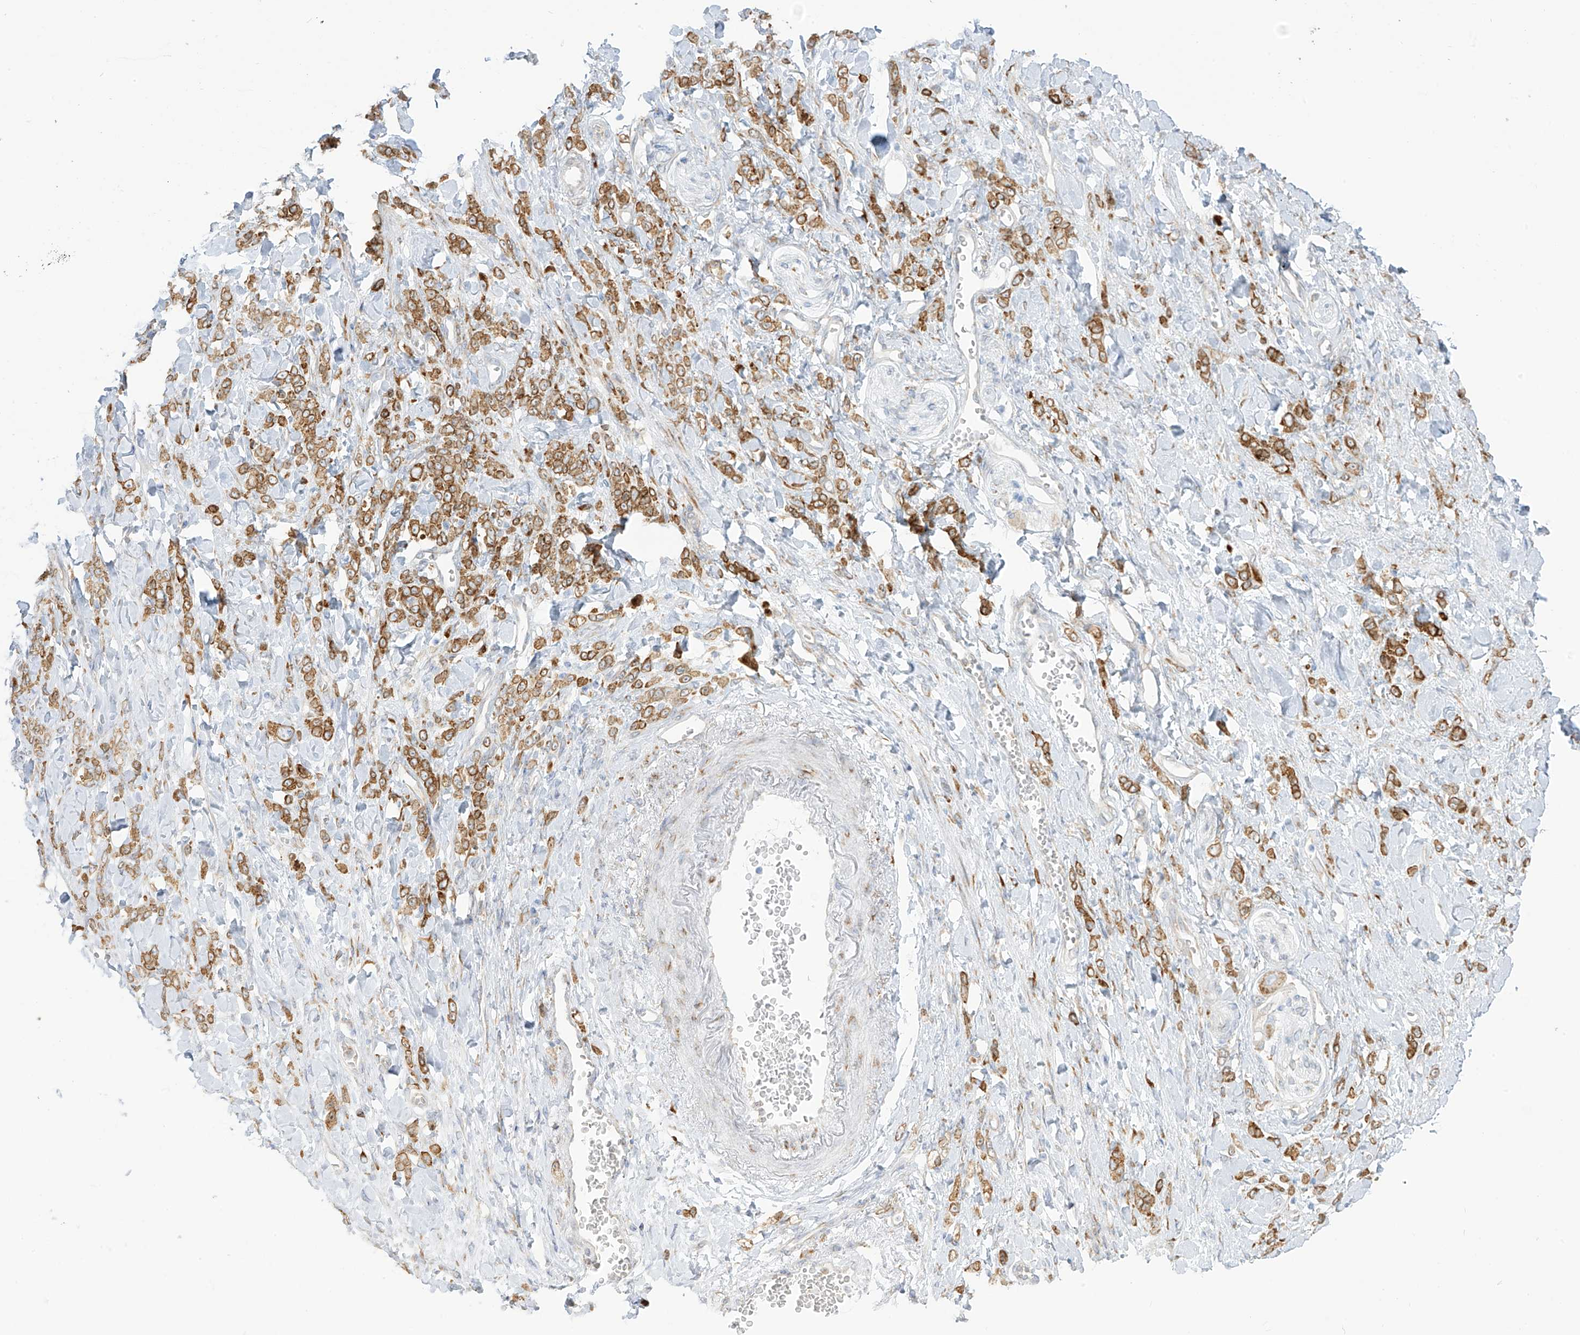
{"staining": {"intensity": "moderate", "quantity": ">75%", "location": "cytoplasmic/membranous"}, "tissue": "stomach cancer", "cell_type": "Tumor cells", "image_type": "cancer", "snomed": [{"axis": "morphology", "description": "Normal tissue, NOS"}, {"axis": "morphology", "description": "Adenocarcinoma, NOS"}, {"axis": "topography", "description": "Stomach"}], "caption": "This micrograph reveals stomach cancer stained with IHC to label a protein in brown. The cytoplasmic/membranous of tumor cells show moderate positivity for the protein. Nuclei are counter-stained blue.", "gene": "LRRC59", "patient": {"sex": "male", "age": 82}}